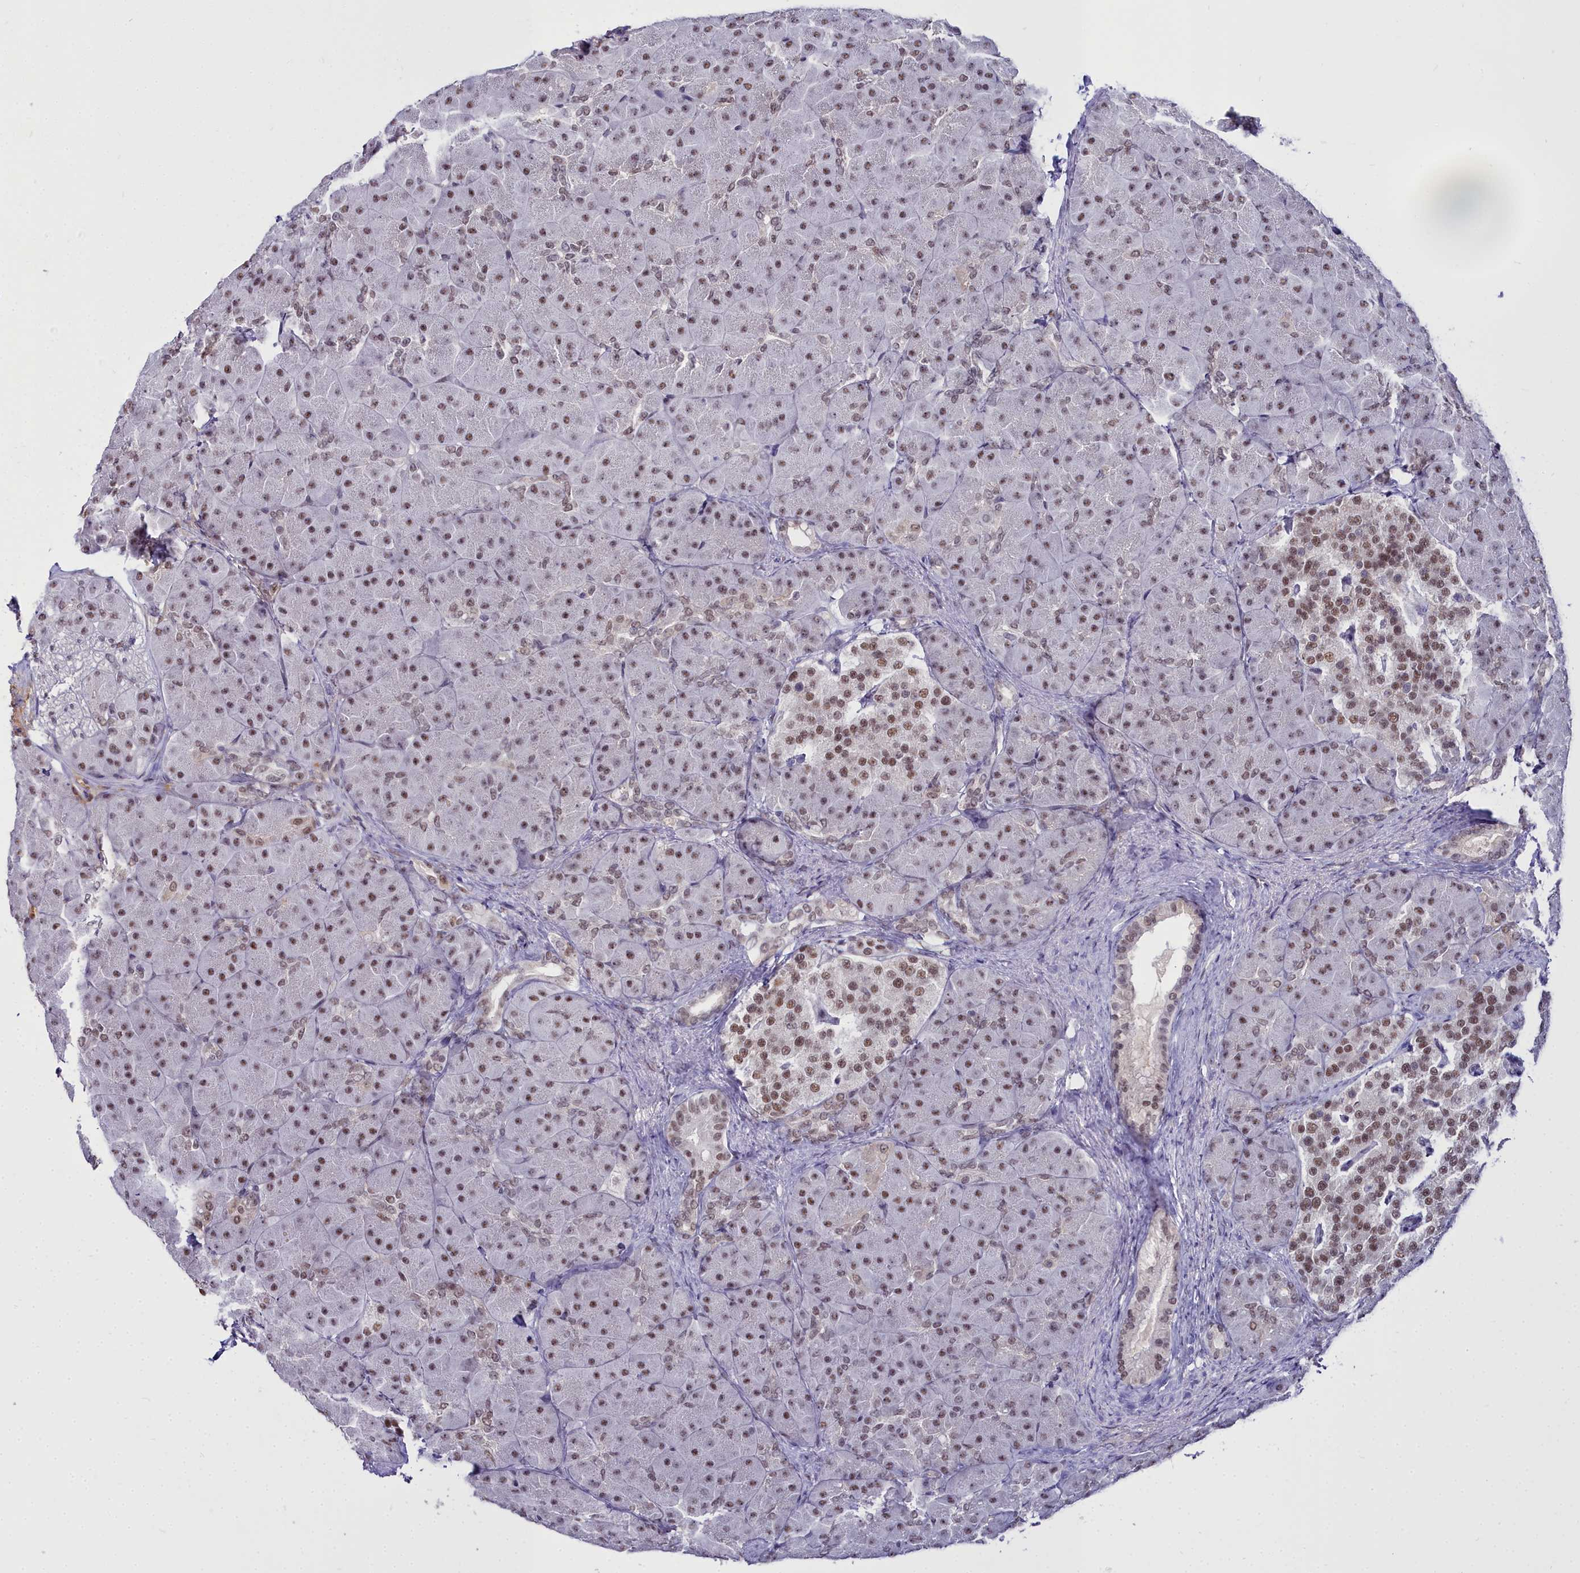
{"staining": {"intensity": "moderate", "quantity": "25%-75%", "location": "nuclear"}, "tissue": "pancreas", "cell_type": "Exocrine glandular cells", "image_type": "normal", "snomed": [{"axis": "morphology", "description": "Normal tissue, NOS"}, {"axis": "topography", "description": "Pancreas"}], "caption": "Brown immunohistochemical staining in benign human pancreas shows moderate nuclear expression in about 25%-75% of exocrine glandular cells.", "gene": "RBM12", "patient": {"sex": "male", "age": 66}}